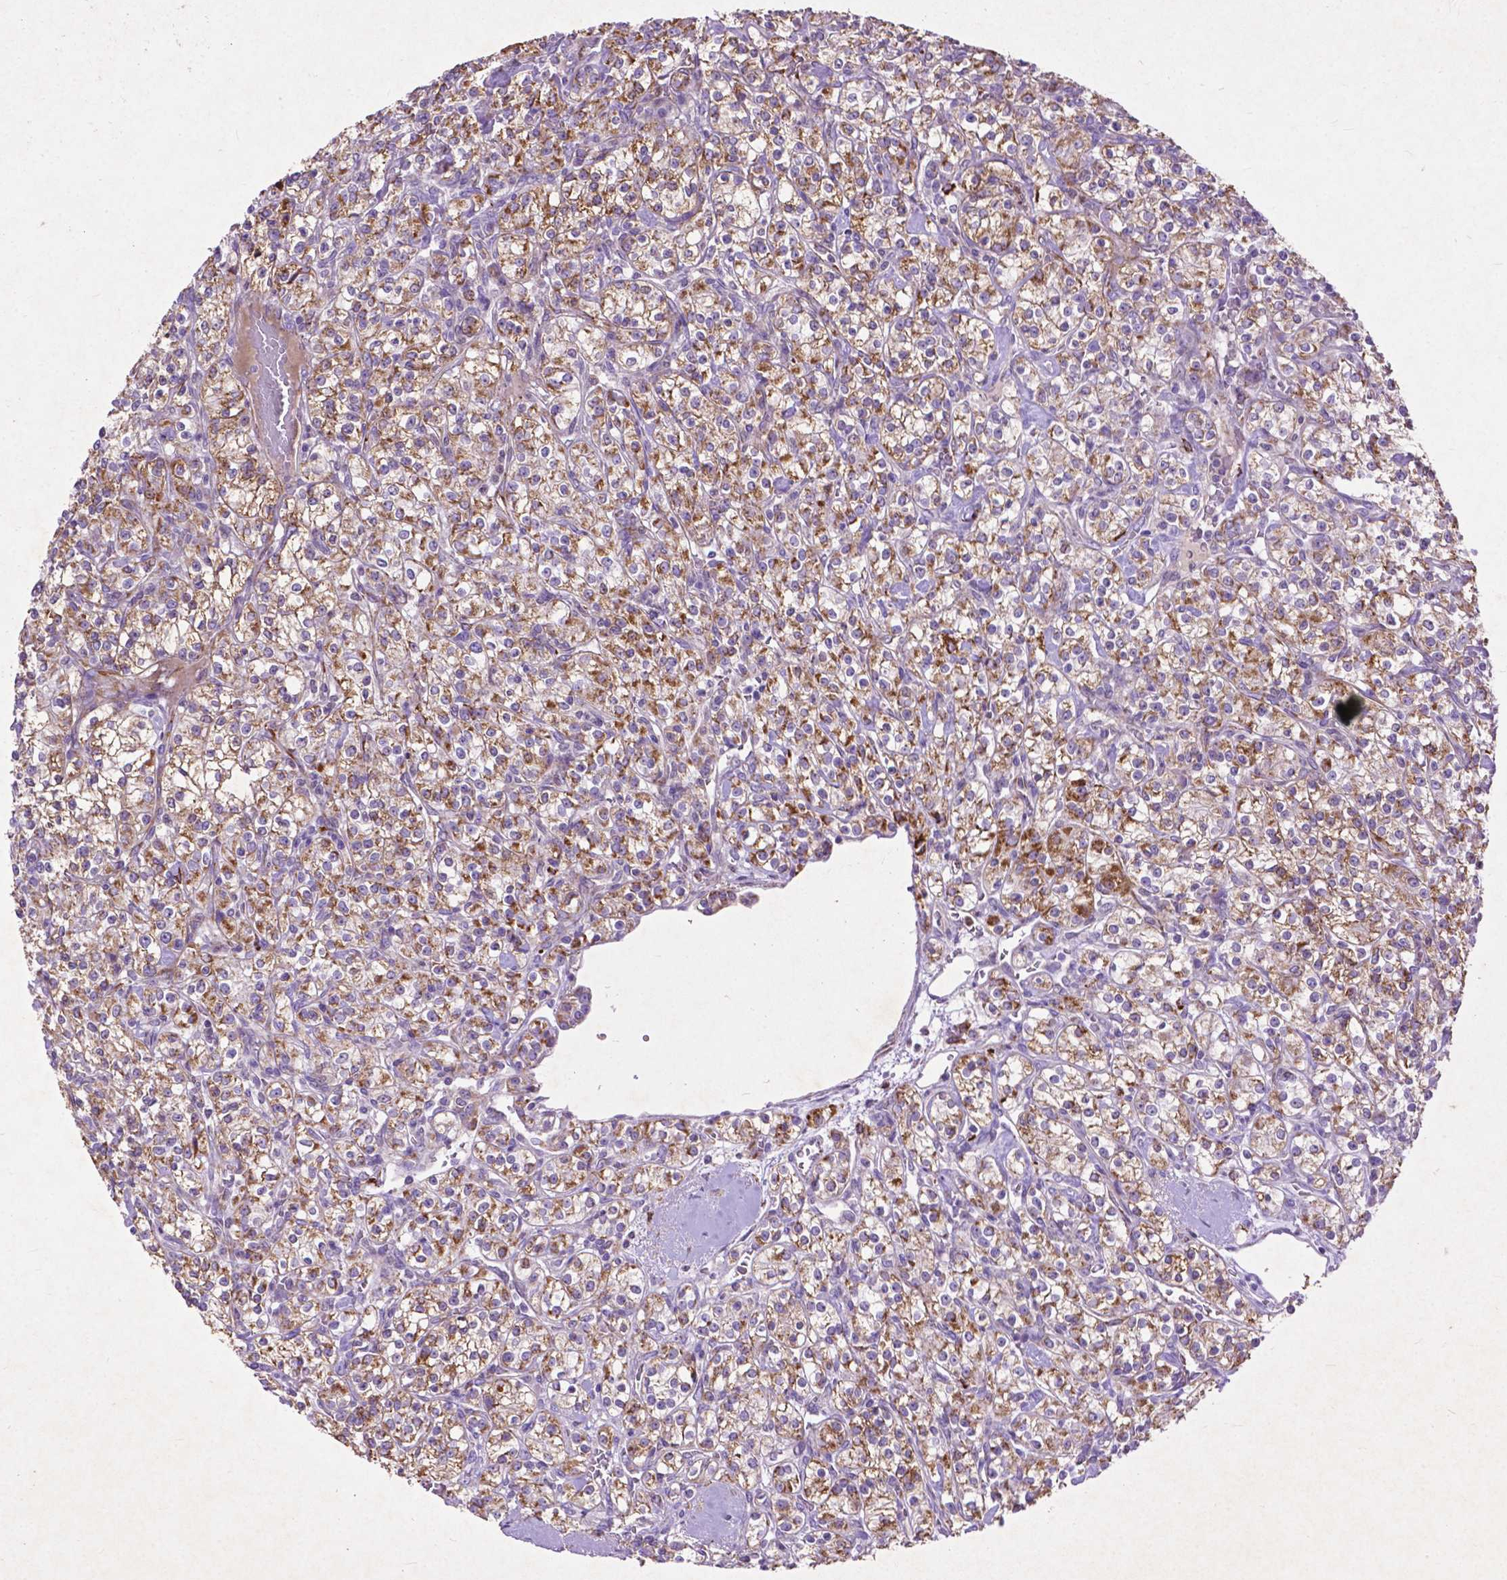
{"staining": {"intensity": "moderate", "quantity": ">75%", "location": "cytoplasmic/membranous"}, "tissue": "renal cancer", "cell_type": "Tumor cells", "image_type": "cancer", "snomed": [{"axis": "morphology", "description": "Adenocarcinoma, NOS"}, {"axis": "topography", "description": "Kidney"}], "caption": "A photomicrograph showing moderate cytoplasmic/membranous positivity in about >75% of tumor cells in renal adenocarcinoma, as visualized by brown immunohistochemical staining.", "gene": "THEGL", "patient": {"sex": "male", "age": 77}}